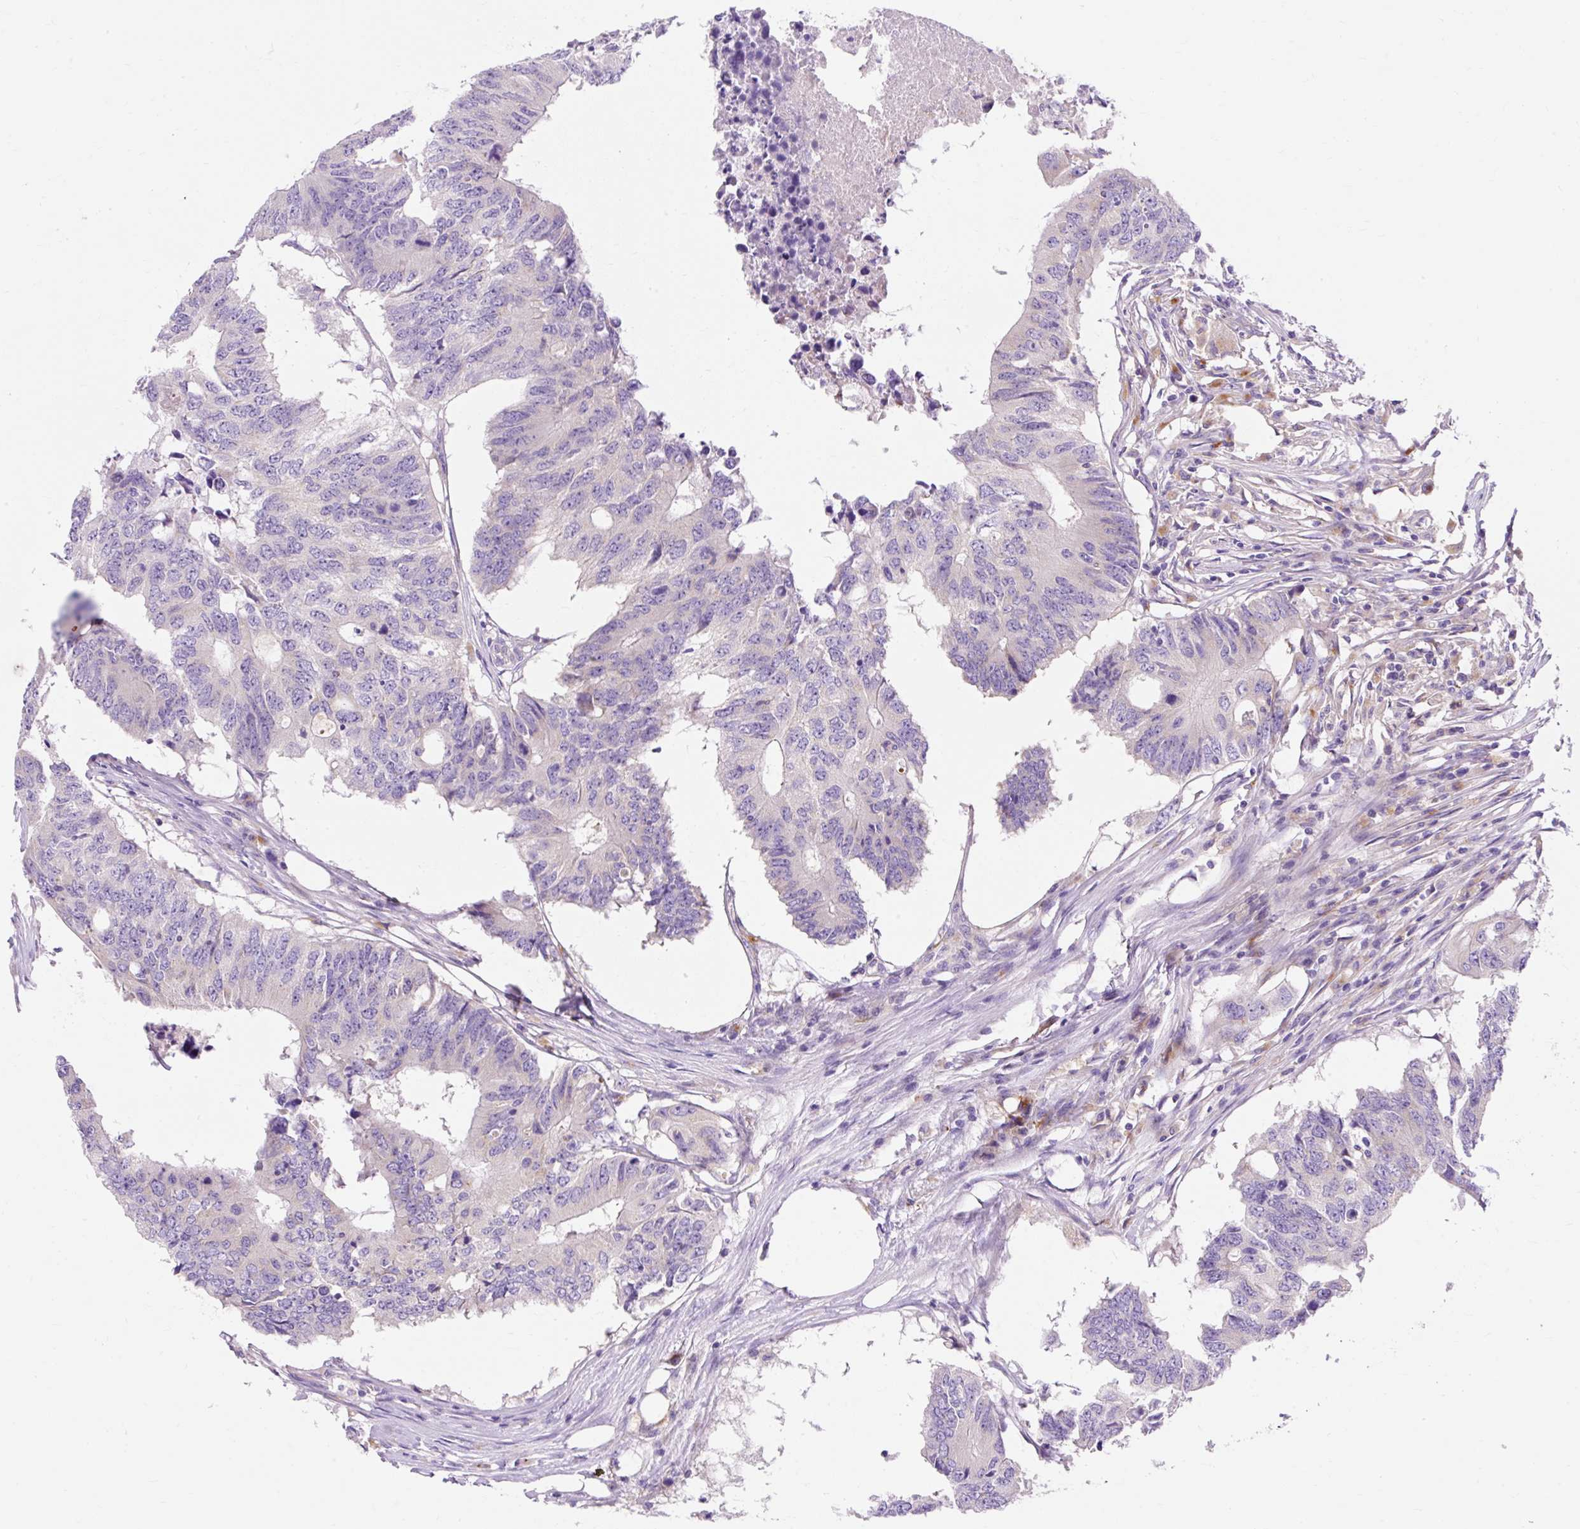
{"staining": {"intensity": "negative", "quantity": "none", "location": "none"}, "tissue": "colorectal cancer", "cell_type": "Tumor cells", "image_type": "cancer", "snomed": [{"axis": "morphology", "description": "Adenocarcinoma, NOS"}, {"axis": "topography", "description": "Colon"}], "caption": "DAB (3,3'-diaminobenzidine) immunohistochemical staining of human colorectal cancer (adenocarcinoma) demonstrates no significant staining in tumor cells. (Immunohistochemistry, brightfield microscopy, high magnification).", "gene": "OR4K15", "patient": {"sex": "male", "age": 71}}